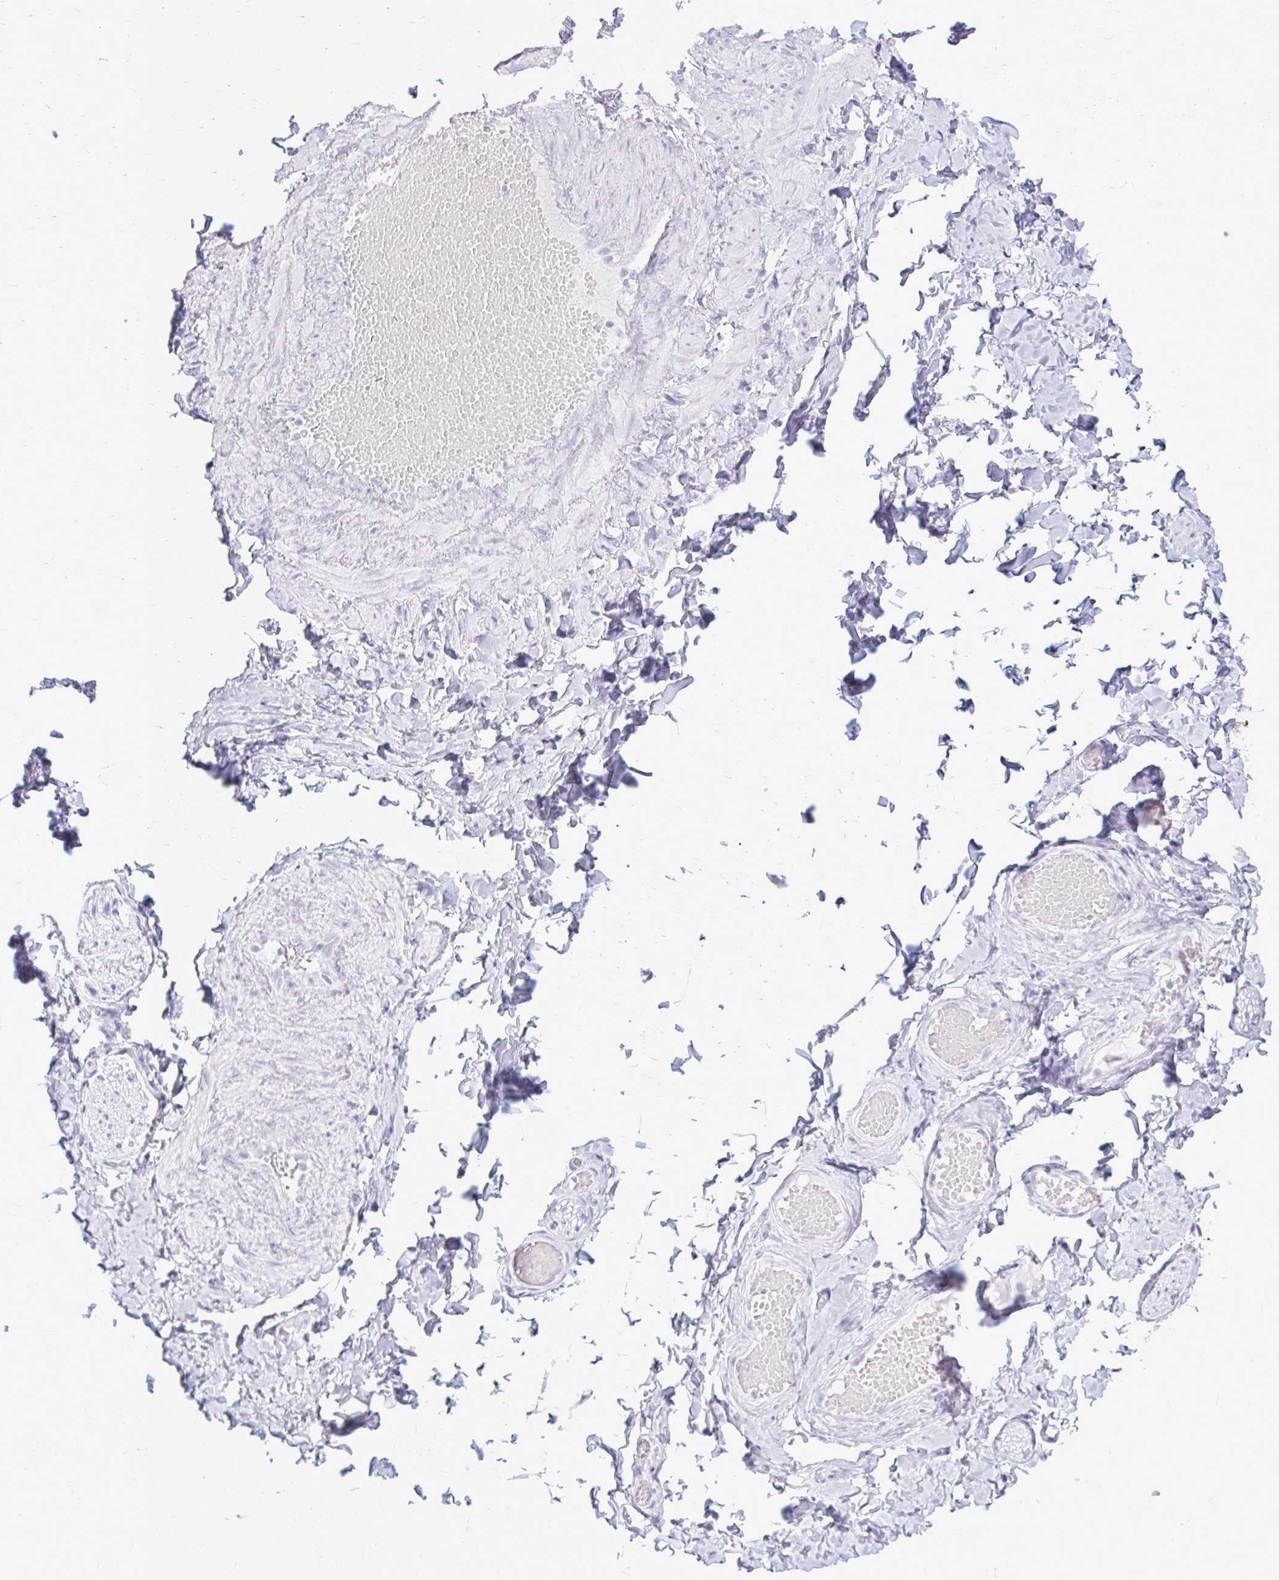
{"staining": {"intensity": "negative", "quantity": "none", "location": "none"}, "tissue": "adipose tissue", "cell_type": "Adipocytes", "image_type": "normal", "snomed": [{"axis": "morphology", "description": "Normal tissue, NOS"}, {"axis": "topography", "description": "Soft tissue"}, {"axis": "topography", "description": "Adipose tissue"}, {"axis": "topography", "description": "Vascular tissue"}, {"axis": "topography", "description": "Peripheral nerve tissue"}], "caption": "The image displays no staining of adipocytes in benign adipose tissue. (DAB (3,3'-diaminobenzidine) IHC visualized using brightfield microscopy, high magnification).", "gene": "KRT5", "patient": {"sex": "male", "age": 29}}